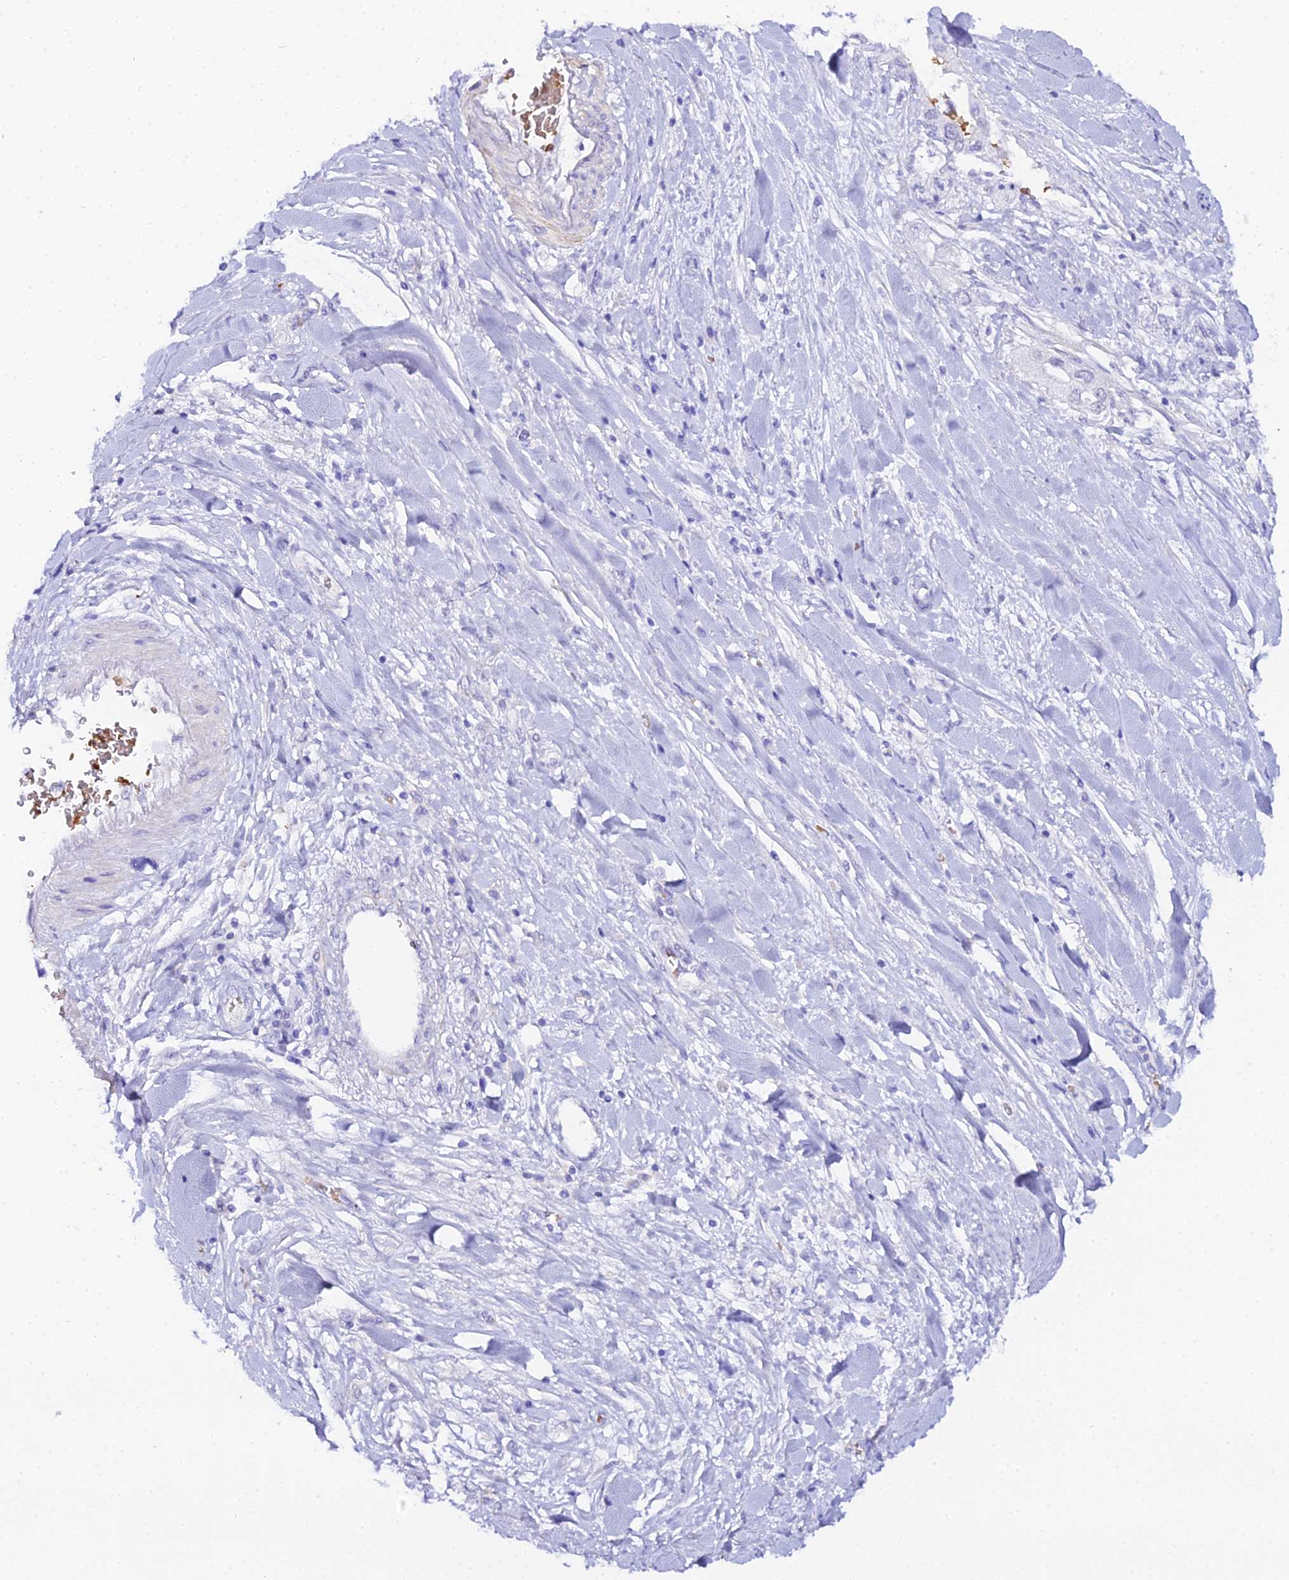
{"staining": {"intensity": "negative", "quantity": "none", "location": "none"}, "tissue": "pancreatic cancer", "cell_type": "Tumor cells", "image_type": "cancer", "snomed": [{"axis": "morphology", "description": "Inflammation, NOS"}, {"axis": "morphology", "description": "Adenocarcinoma, NOS"}, {"axis": "topography", "description": "Pancreas"}], "caption": "Immunohistochemistry micrograph of neoplastic tissue: human adenocarcinoma (pancreatic) stained with DAB shows no significant protein staining in tumor cells.", "gene": "CFAP45", "patient": {"sex": "female", "age": 56}}